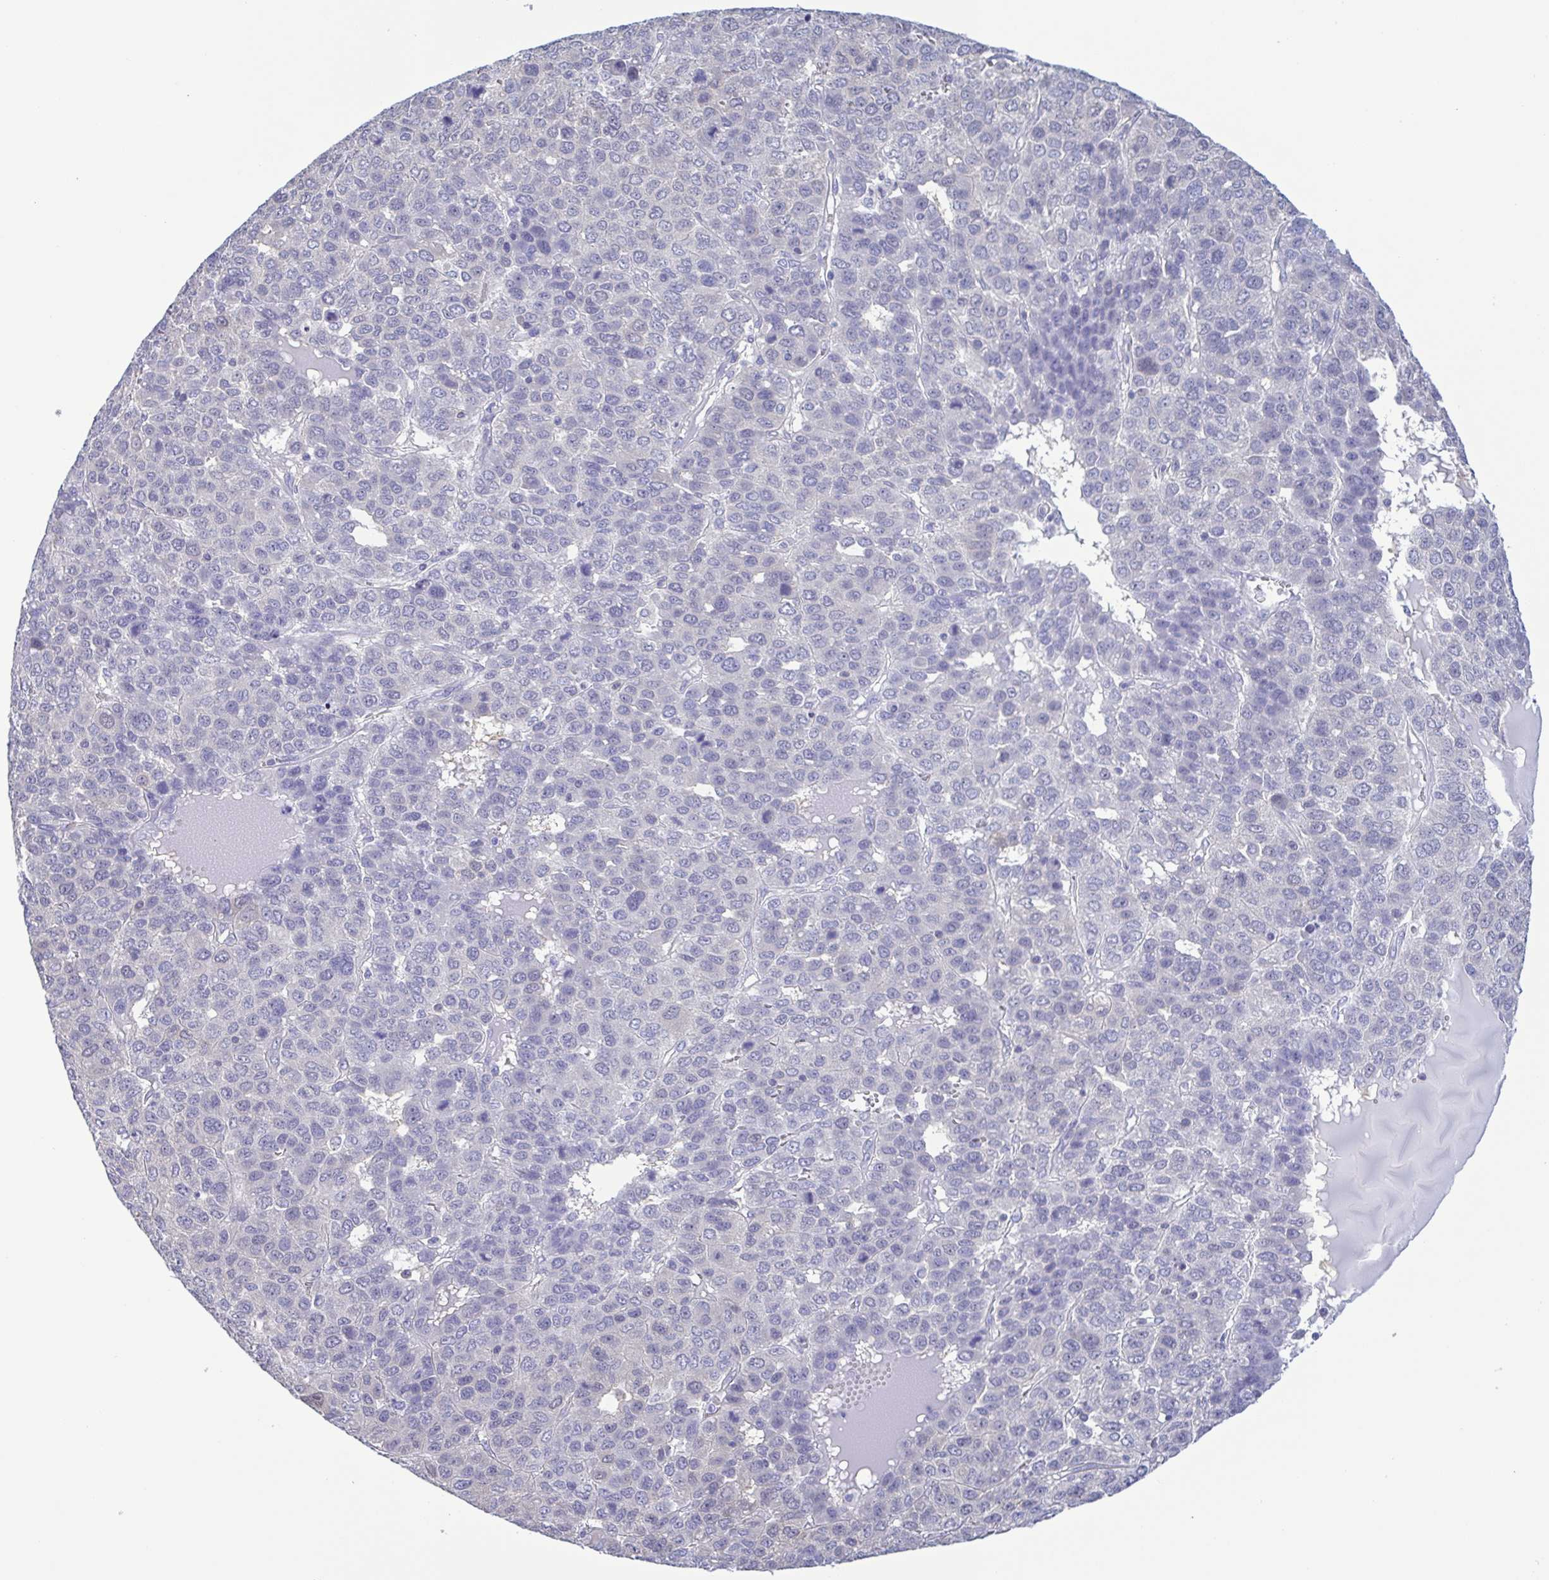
{"staining": {"intensity": "negative", "quantity": "none", "location": "none"}, "tissue": "liver cancer", "cell_type": "Tumor cells", "image_type": "cancer", "snomed": [{"axis": "morphology", "description": "Carcinoma, Hepatocellular, NOS"}, {"axis": "topography", "description": "Liver"}], "caption": "High magnification brightfield microscopy of liver cancer (hepatocellular carcinoma) stained with DAB (brown) and counterstained with hematoxylin (blue): tumor cells show no significant staining.", "gene": "LDHC", "patient": {"sex": "male", "age": 69}}